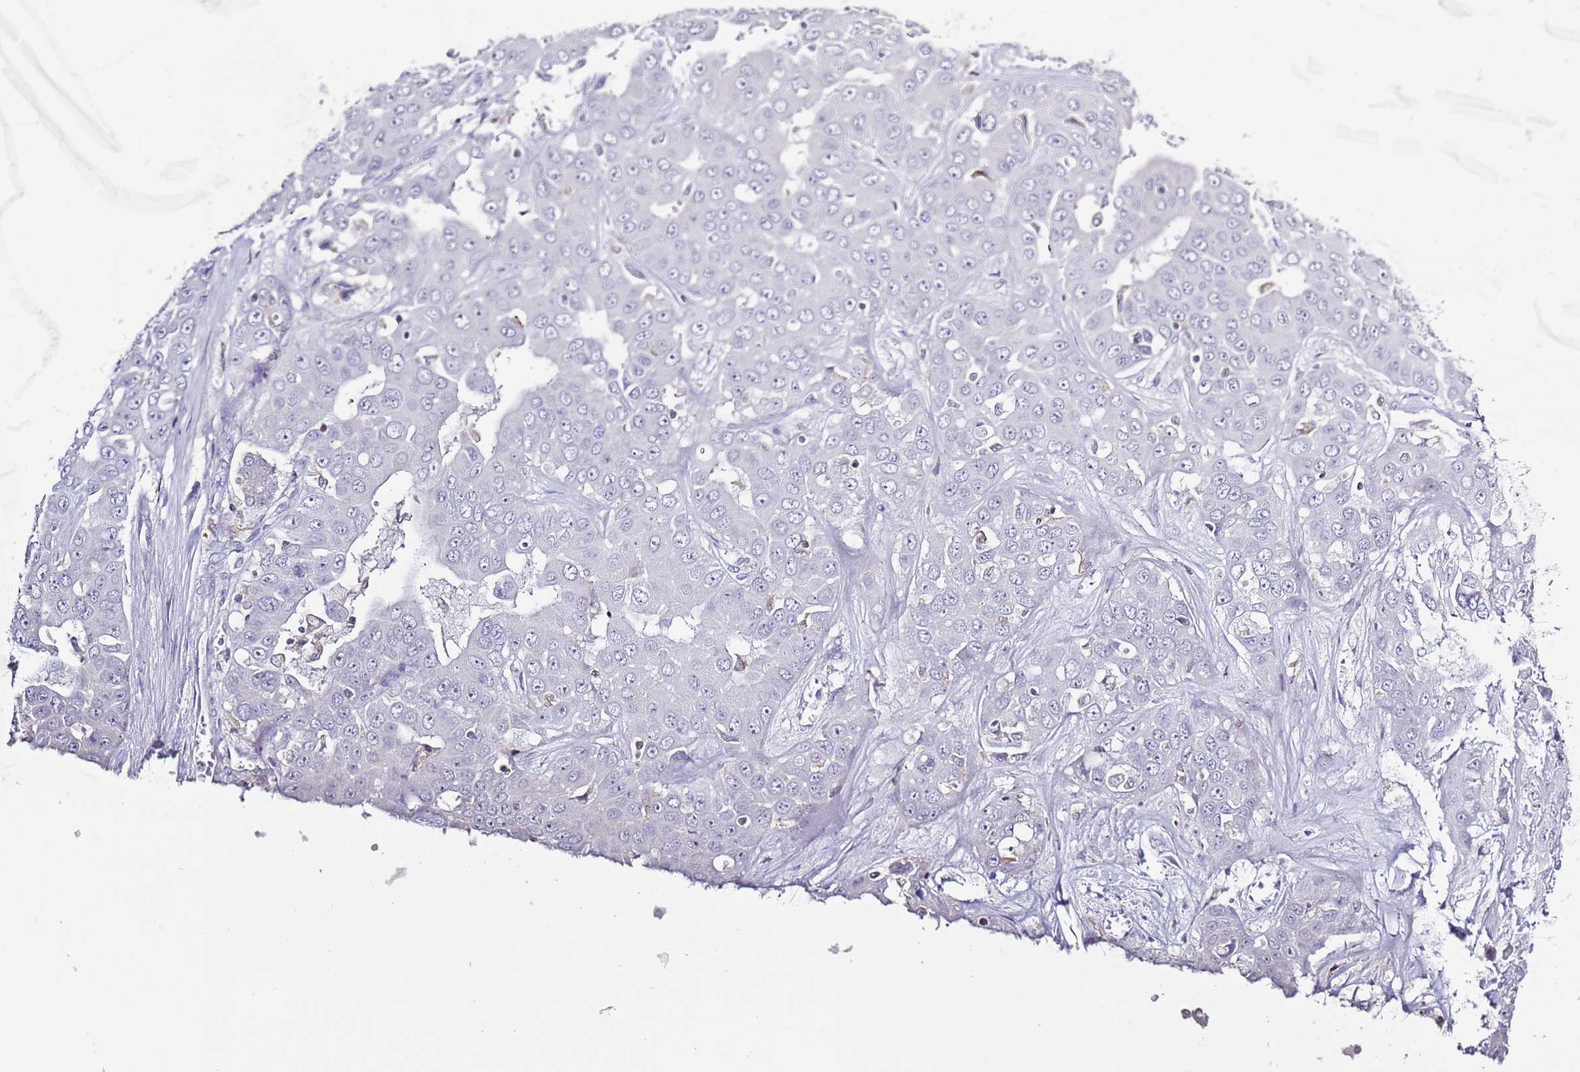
{"staining": {"intensity": "negative", "quantity": "none", "location": "none"}, "tissue": "liver cancer", "cell_type": "Tumor cells", "image_type": "cancer", "snomed": [{"axis": "morphology", "description": "Cholangiocarcinoma"}, {"axis": "topography", "description": "Liver"}], "caption": "There is no significant staining in tumor cells of cholangiocarcinoma (liver).", "gene": "LPXN", "patient": {"sex": "female", "age": 52}}